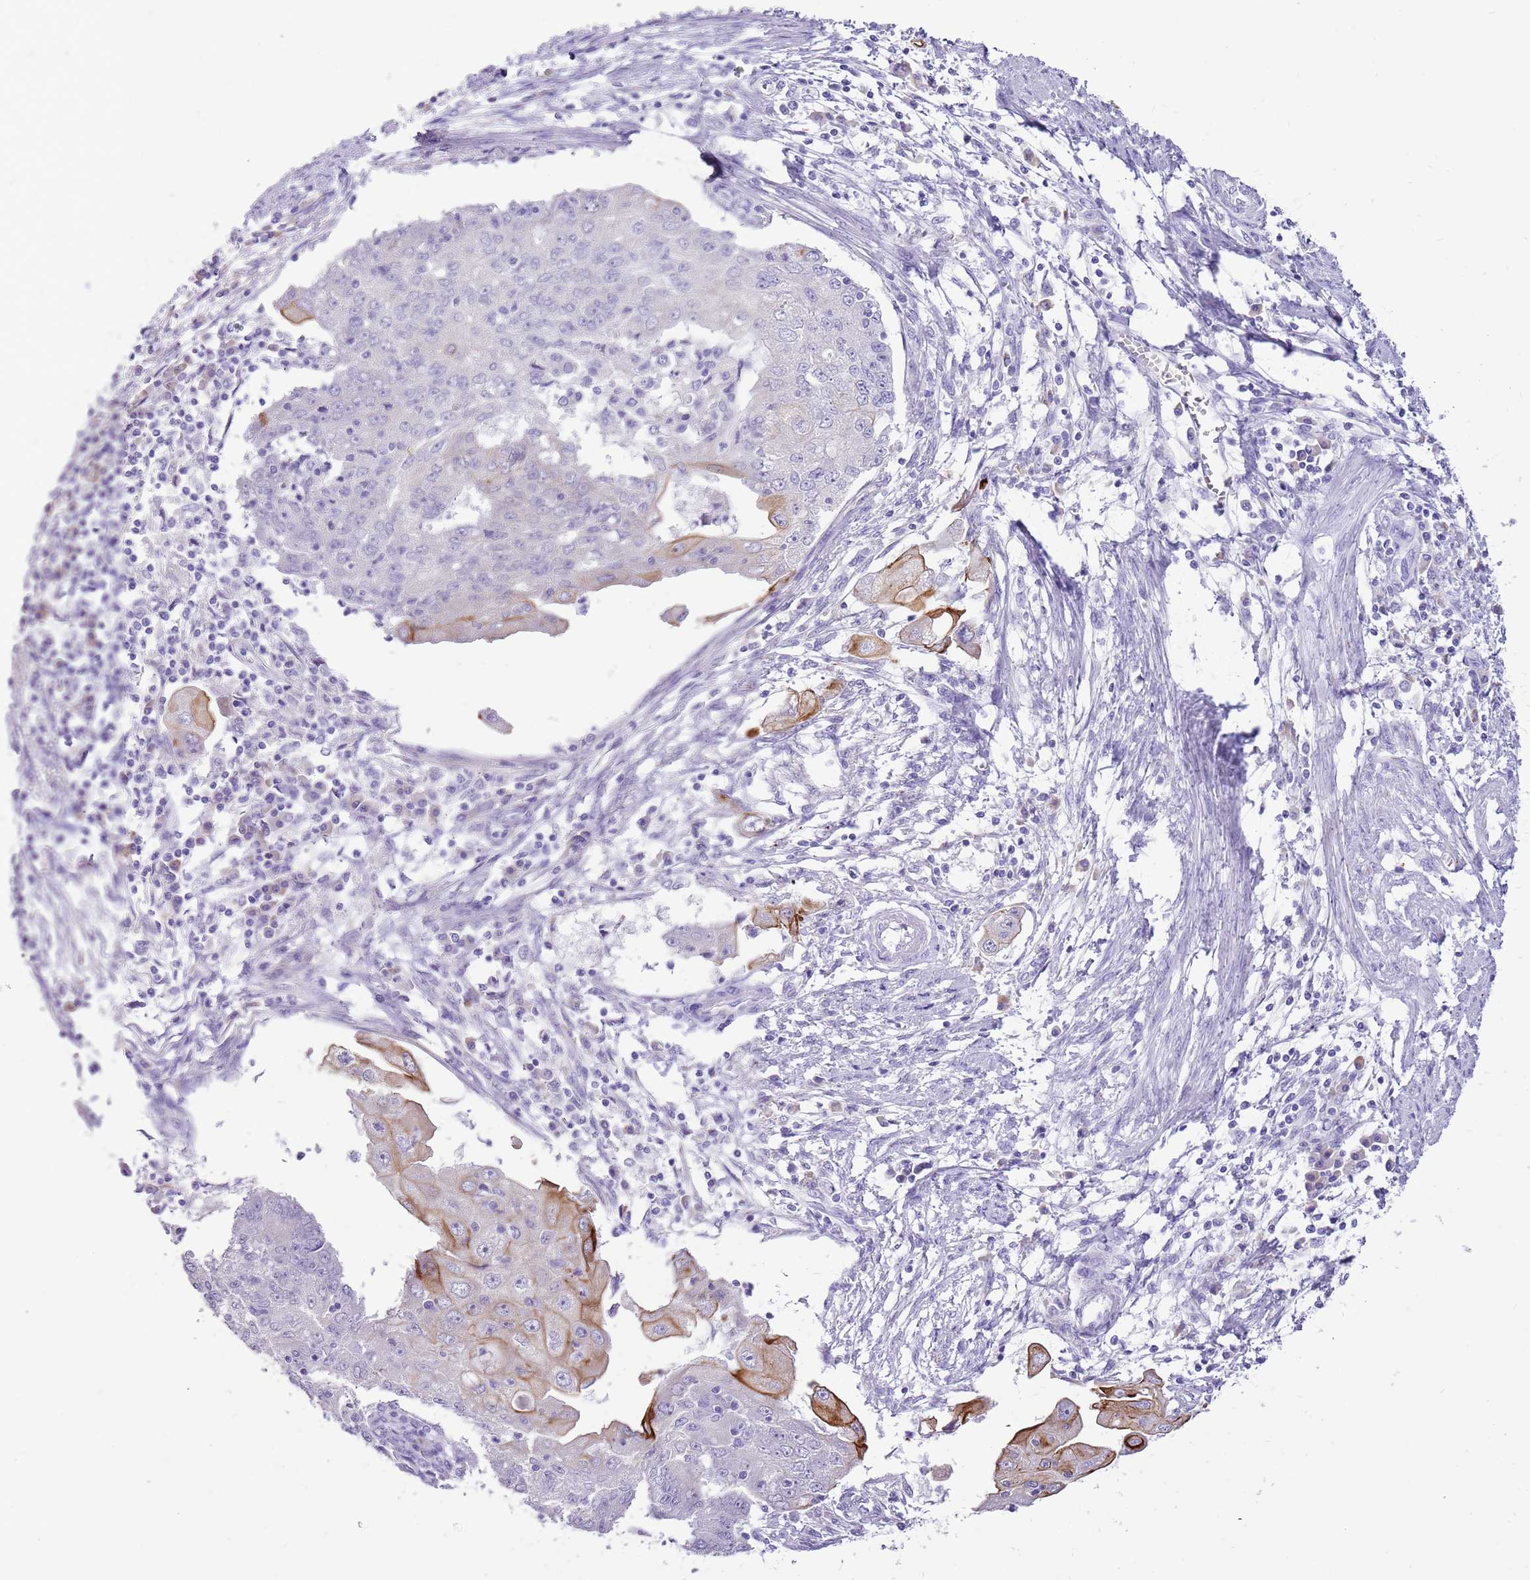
{"staining": {"intensity": "moderate", "quantity": "<25%", "location": "cytoplasmic/membranous"}, "tissue": "endometrial cancer", "cell_type": "Tumor cells", "image_type": "cancer", "snomed": [{"axis": "morphology", "description": "Adenocarcinoma, NOS"}, {"axis": "topography", "description": "Endometrium"}], "caption": "IHC of human endometrial cancer demonstrates low levels of moderate cytoplasmic/membranous positivity in about <25% of tumor cells.", "gene": "R3HDM4", "patient": {"sex": "female", "age": 56}}